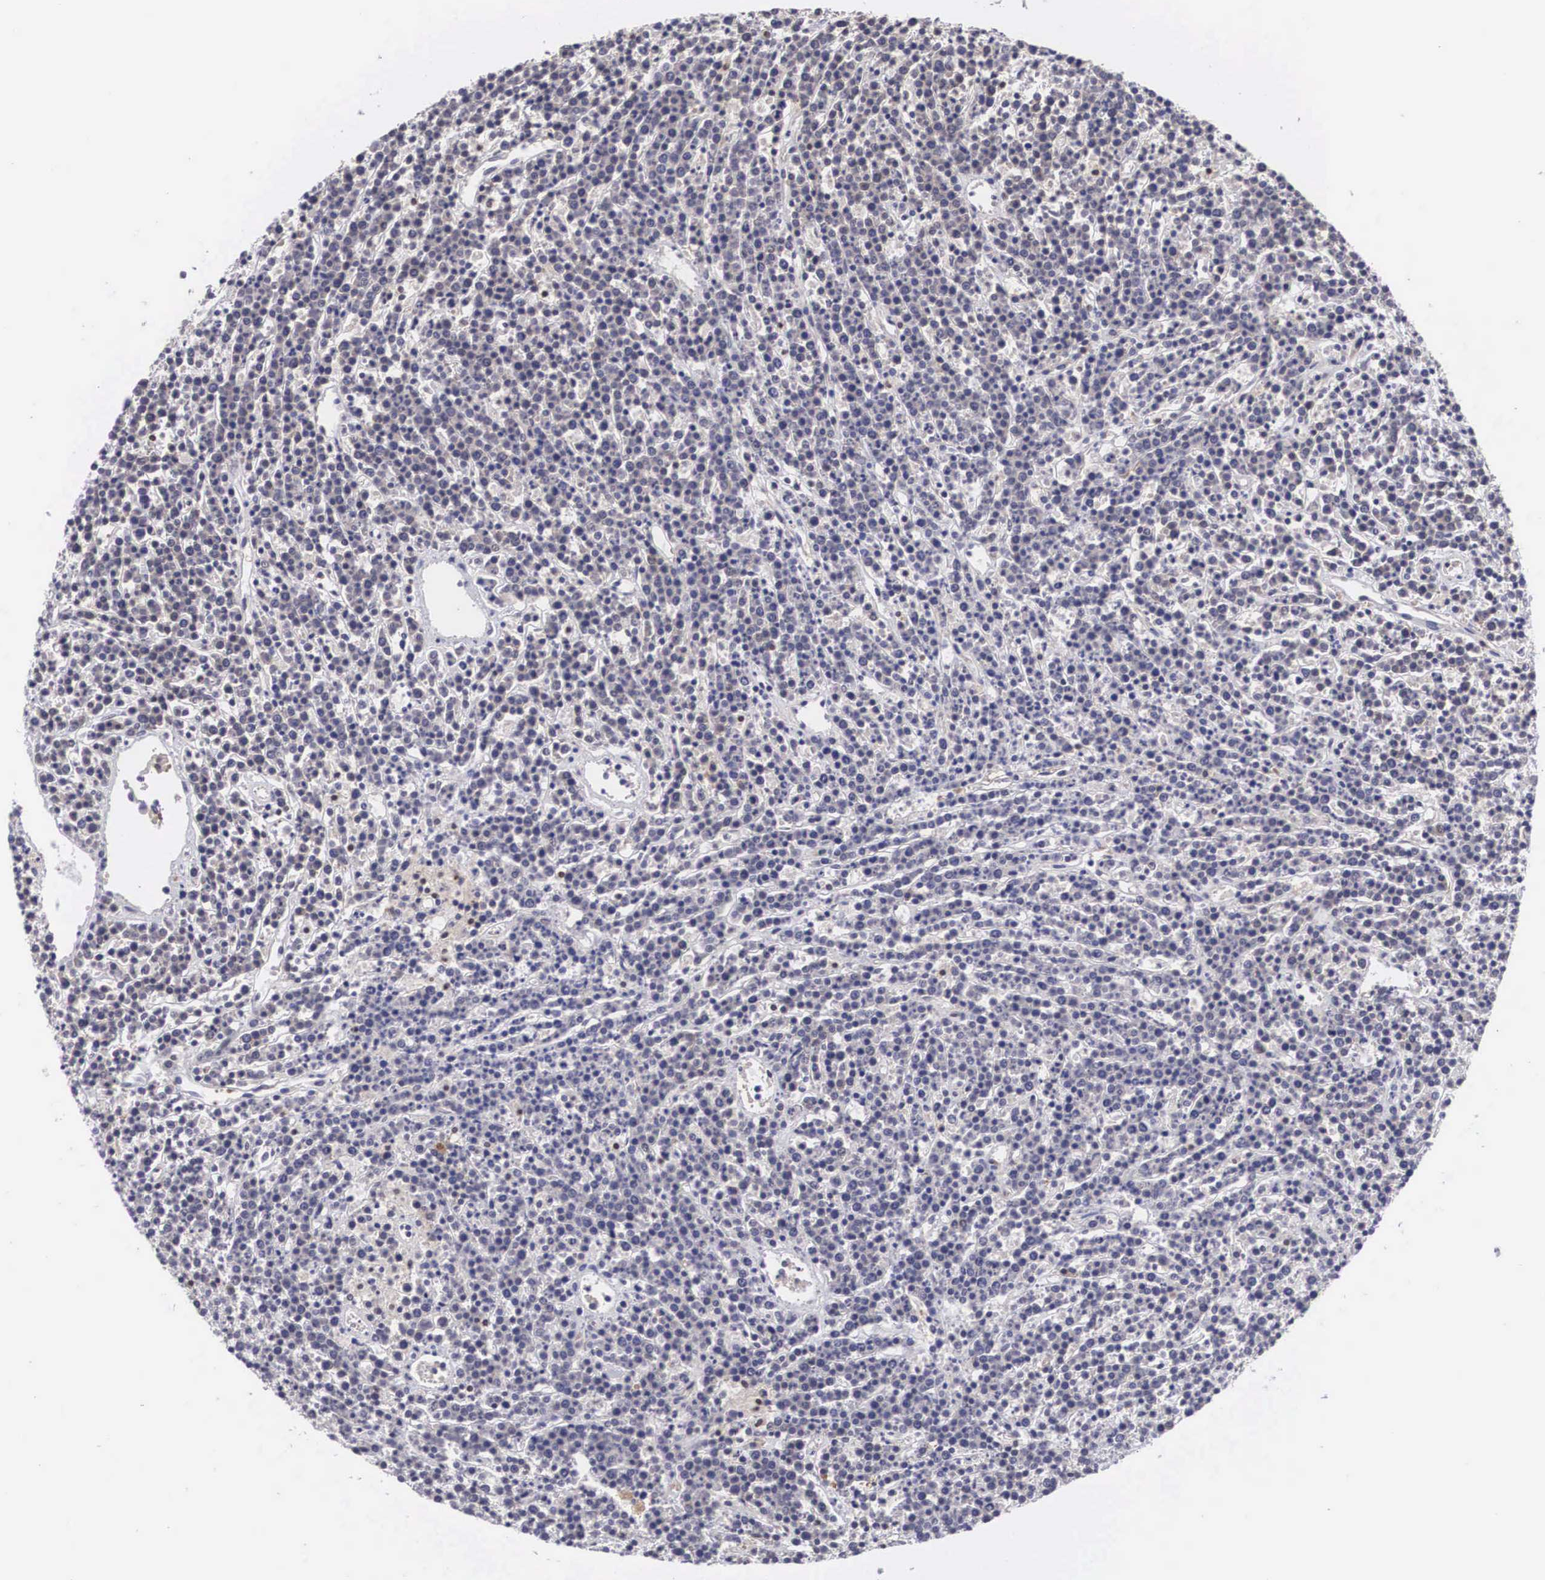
{"staining": {"intensity": "negative", "quantity": "none", "location": "none"}, "tissue": "lymphoma", "cell_type": "Tumor cells", "image_type": "cancer", "snomed": [{"axis": "morphology", "description": "Malignant lymphoma, non-Hodgkin's type, High grade"}, {"axis": "topography", "description": "Ovary"}], "caption": "The photomicrograph displays no staining of tumor cells in malignant lymphoma, non-Hodgkin's type (high-grade).", "gene": "GRIPAP1", "patient": {"sex": "female", "age": 56}}